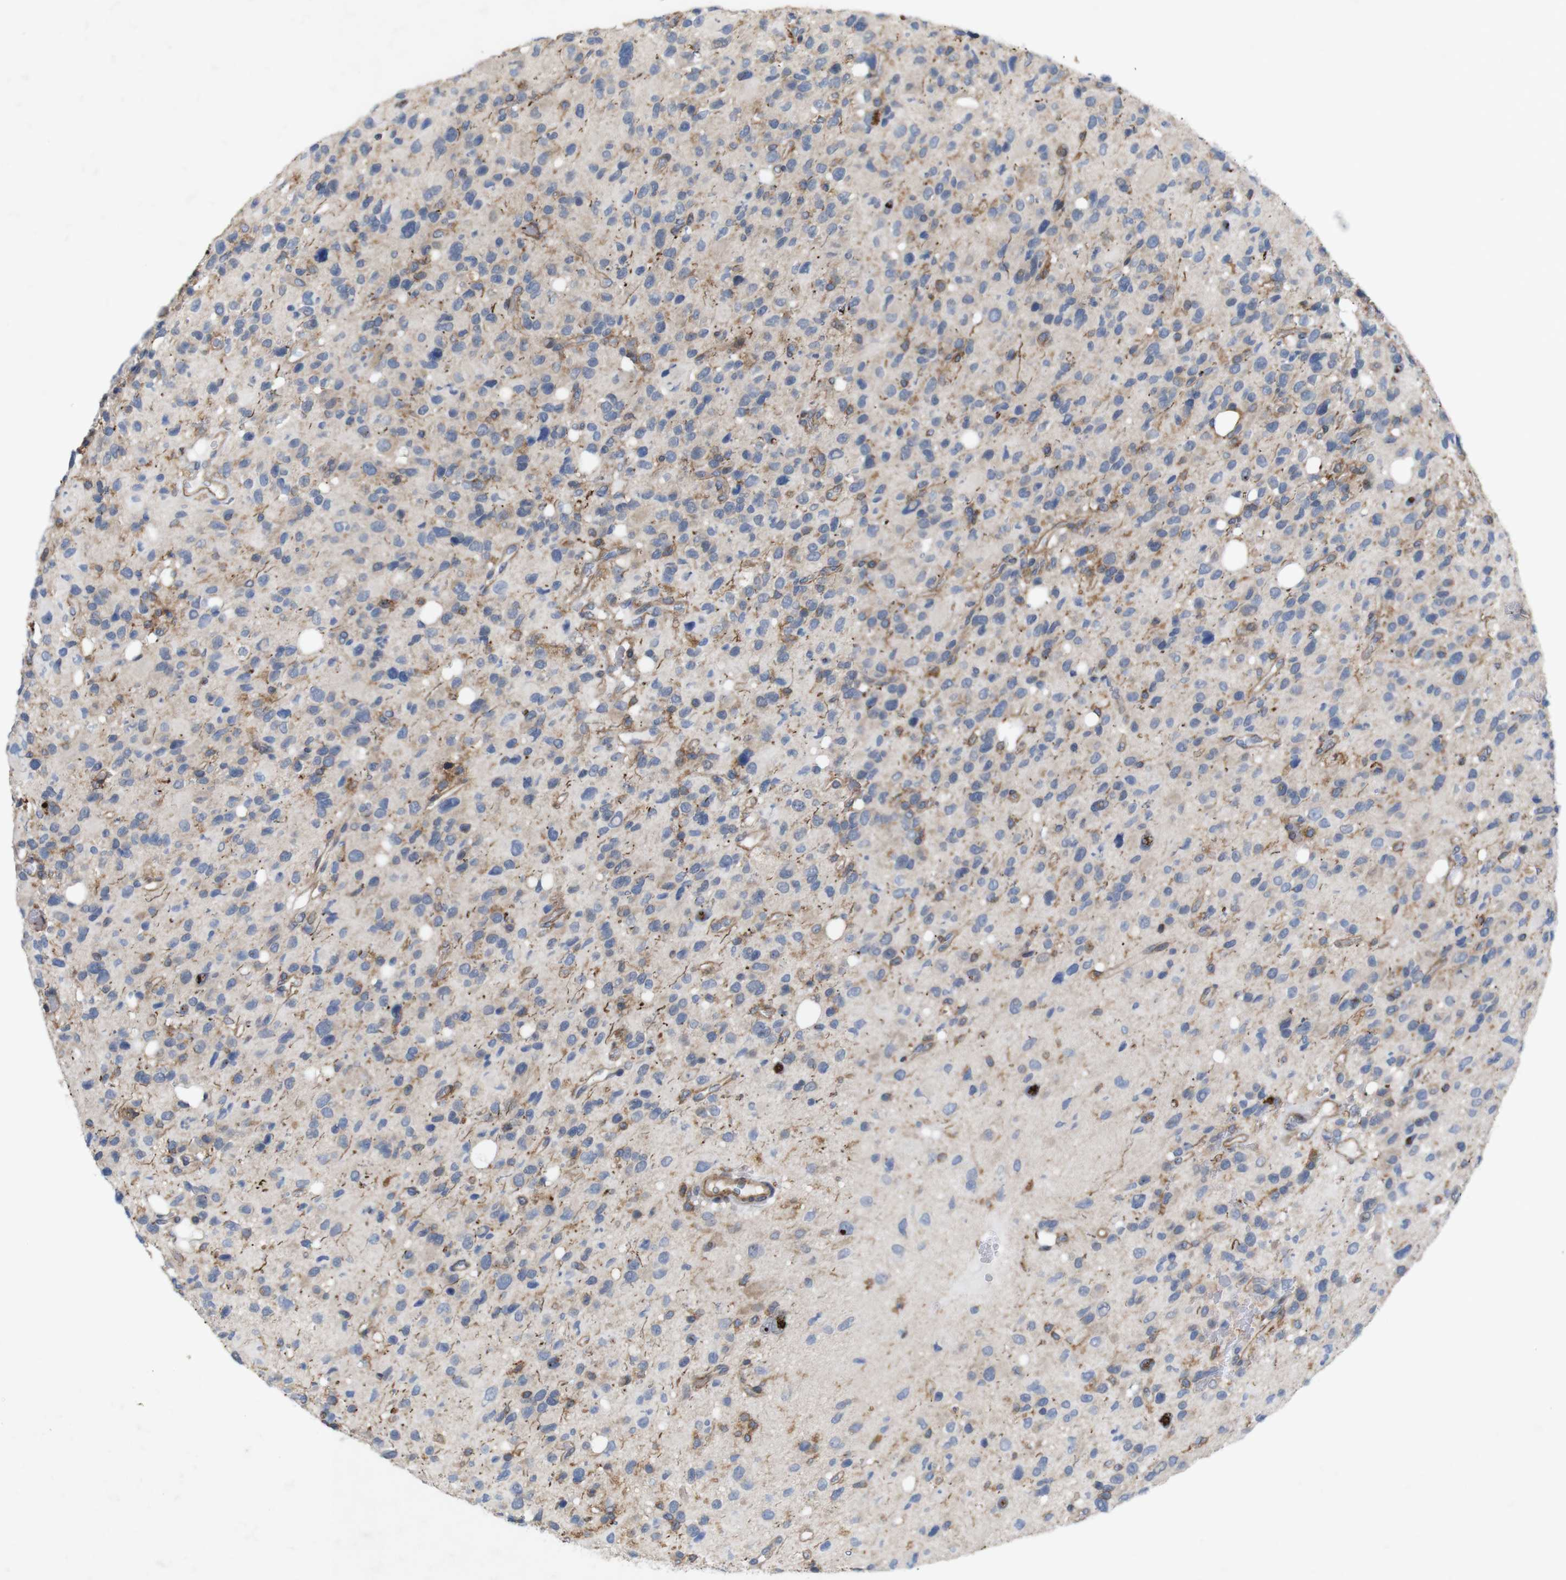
{"staining": {"intensity": "weak", "quantity": "25%-75%", "location": "cytoplasmic/membranous"}, "tissue": "glioma", "cell_type": "Tumor cells", "image_type": "cancer", "snomed": [{"axis": "morphology", "description": "Glioma, malignant, High grade"}, {"axis": "topography", "description": "Brain"}], "caption": "Immunohistochemistry (IHC) of human malignant glioma (high-grade) demonstrates low levels of weak cytoplasmic/membranous positivity in about 25%-75% of tumor cells. Immunohistochemistry stains the protein of interest in brown and the nuclei are stained blue.", "gene": "SIGLEC8", "patient": {"sex": "male", "age": 48}}